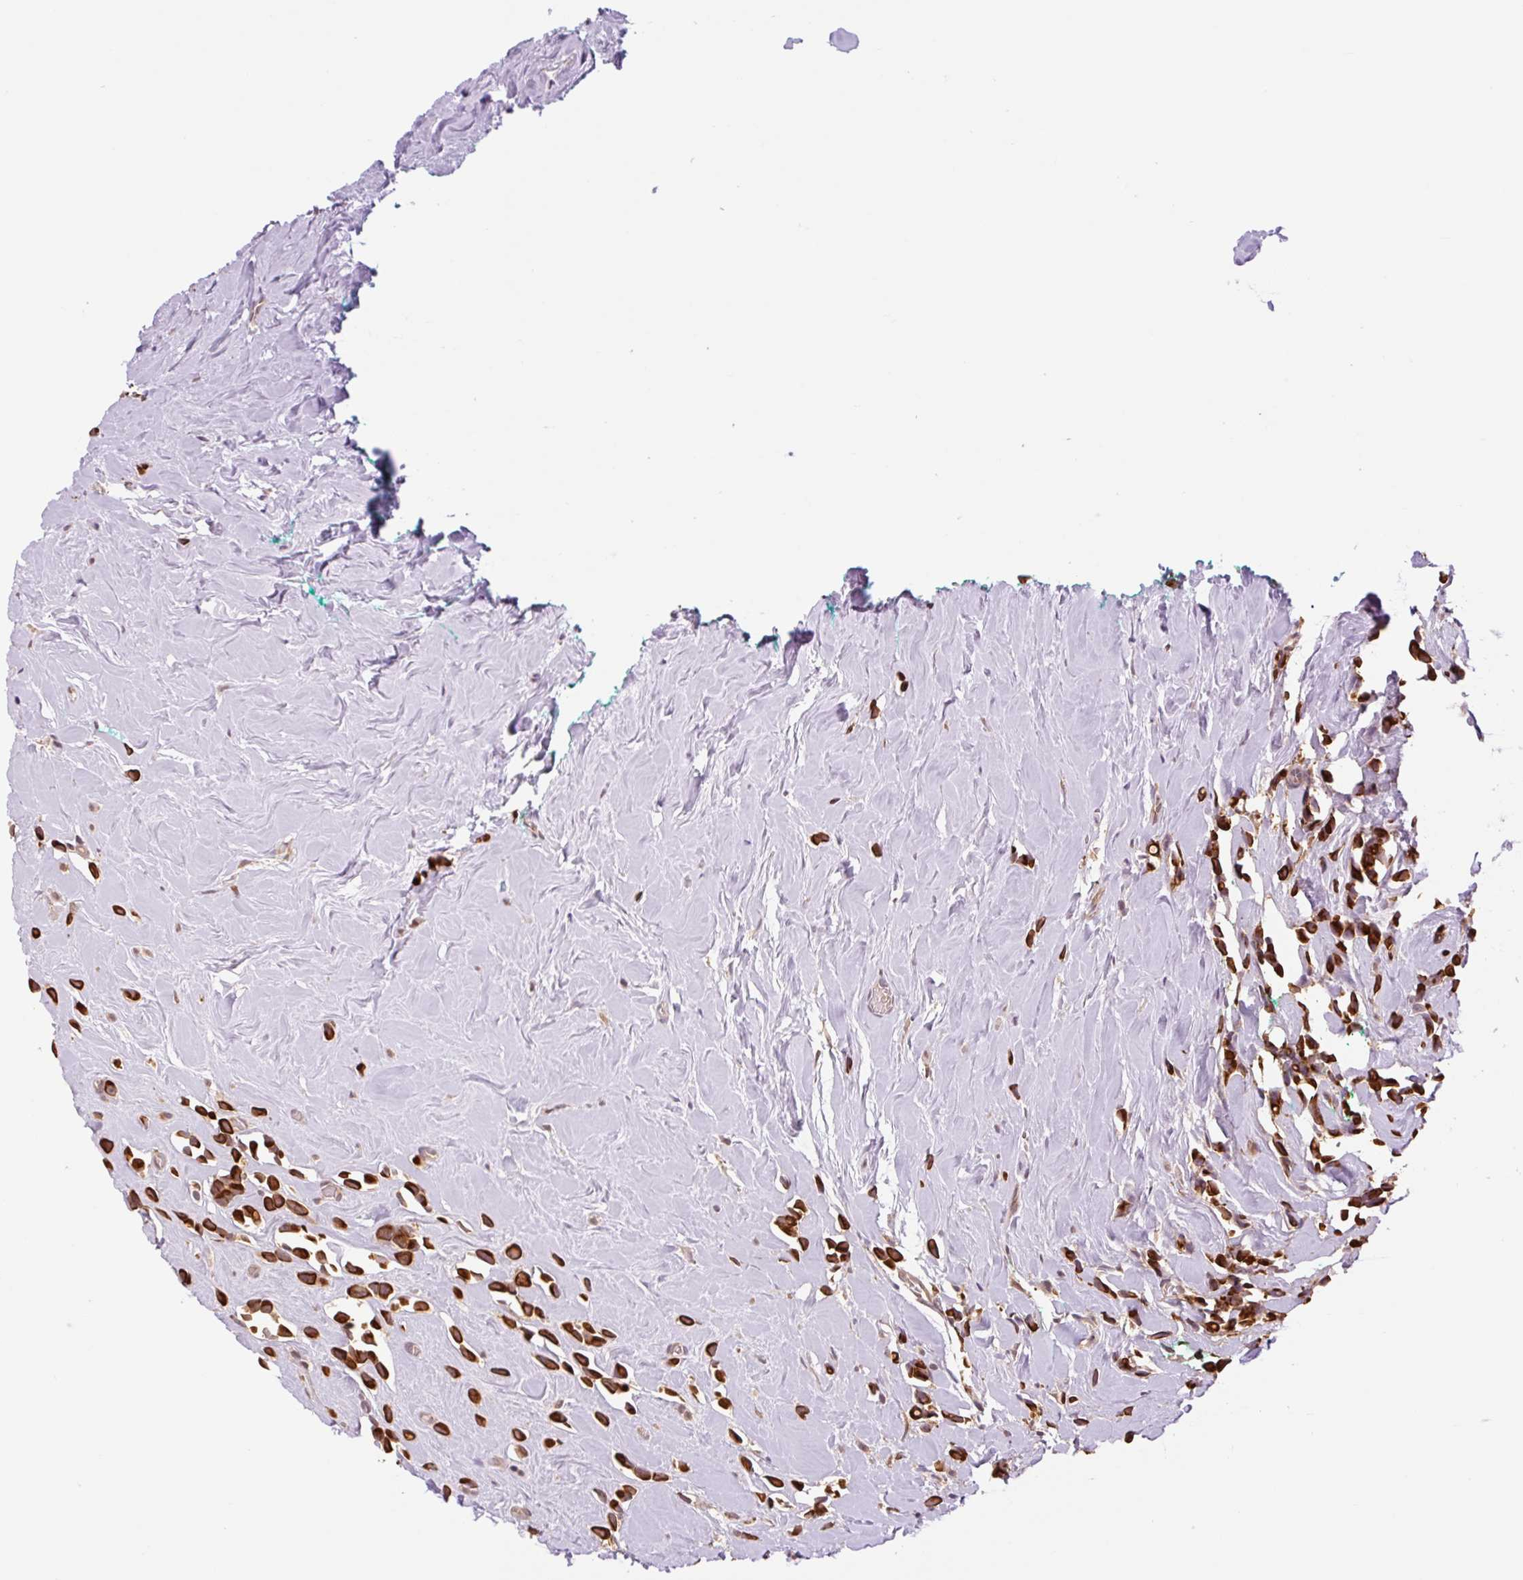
{"staining": {"intensity": "strong", "quantity": ">75%", "location": "cytoplasmic/membranous"}, "tissue": "breast cancer", "cell_type": "Tumor cells", "image_type": "cancer", "snomed": [{"axis": "morphology", "description": "Duct carcinoma"}, {"axis": "topography", "description": "Breast"}], "caption": "The image reveals immunohistochemical staining of infiltrating ductal carcinoma (breast). There is strong cytoplasmic/membranous positivity is identified in about >75% of tumor cells.", "gene": "YJU2B", "patient": {"sex": "female", "age": 80}}